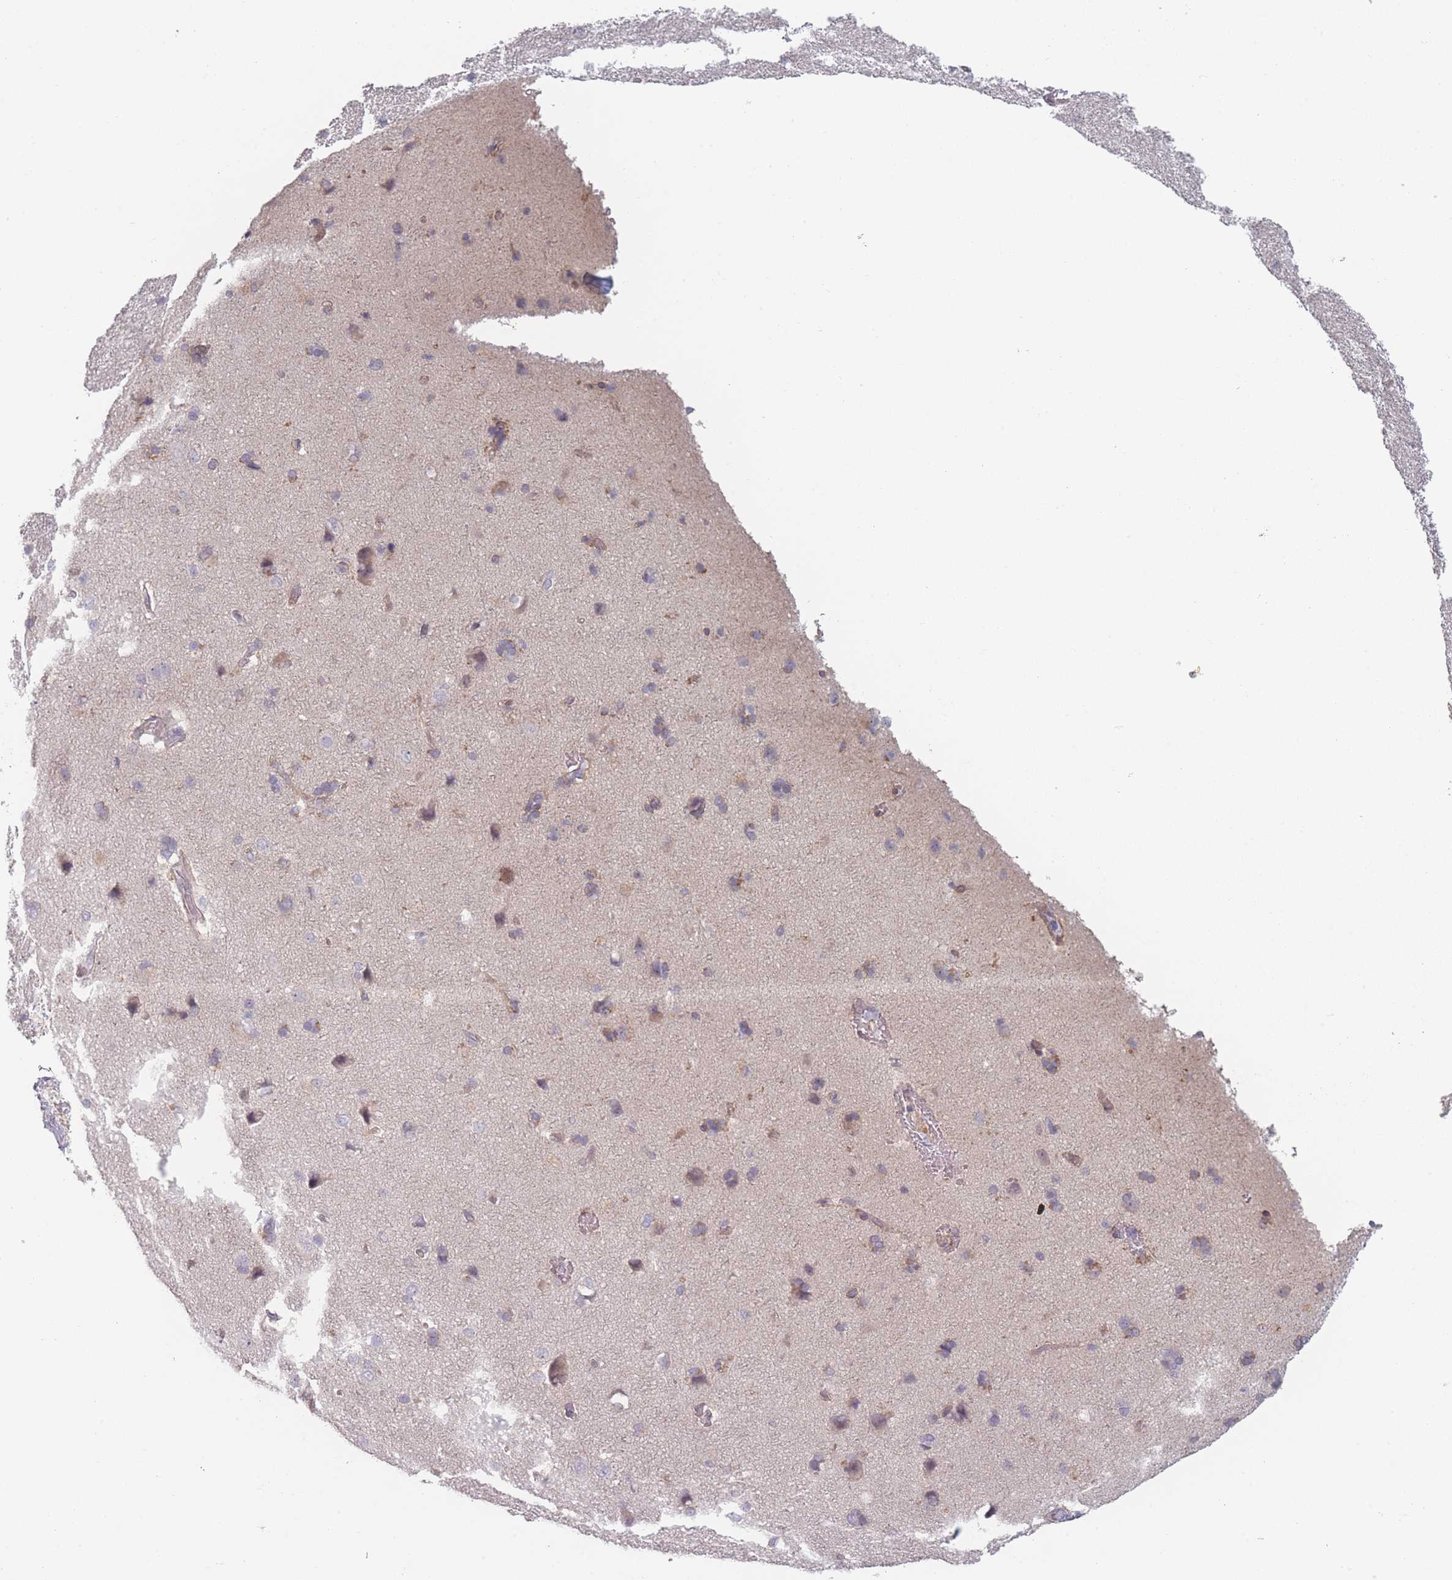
{"staining": {"intensity": "negative", "quantity": "none", "location": "none"}, "tissue": "cerebral cortex", "cell_type": "Endothelial cells", "image_type": "normal", "snomed": [{"axis": "morphology", "description": "Normal tissue, NOS"}, {"axis": "topography", "description": "Cerebral cortex"}], "caption": "DAB immunohistochemical staining of unremarkable cerebral cortex reveals no significant expression in endothelial cells.", "gene": "RASL10B", "patient": {"sex": "male", "age": 62}}